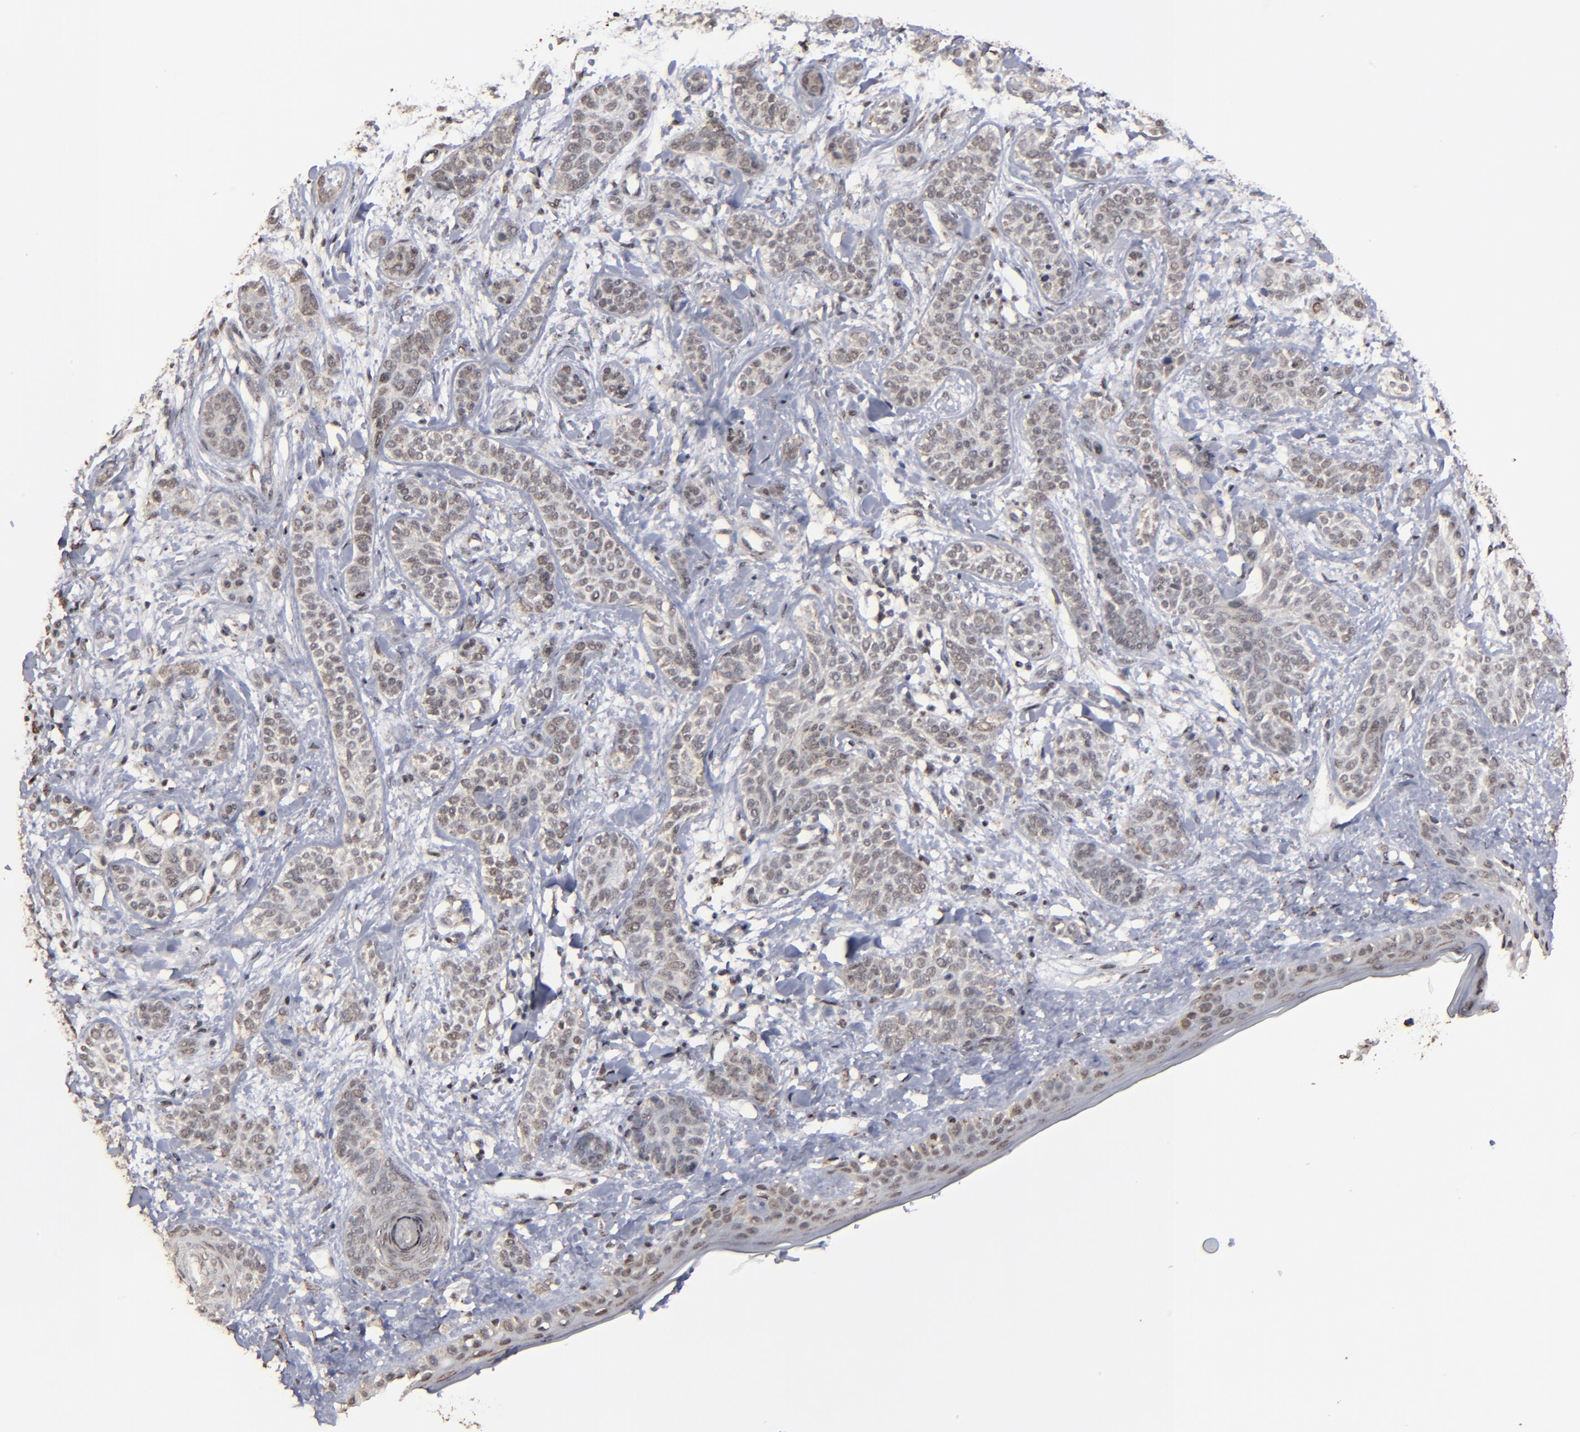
{"staining": {"intensity": "weak", "quantity": "25%-75%", "location": "nuclear"}, "tissue": "skin cancer", "cell_type": "Tumor cells", "image_type": "cancer", "snomed": [{"axis": "morphology", "description": "Normal tissue, NOS"}, {"axis": "morphology", "description": "Basal cell carcinoma"}, {"axis": "topography", "description": "Skin"}], "caption": "A low amount of weak nuclear positivity is seen in approximately 25%-75% of tumor cells in skin cancer (basal cell carcinoma) tissue.", "gene": "BNIP3", "patient": {"sex": "male", "age": 63}}